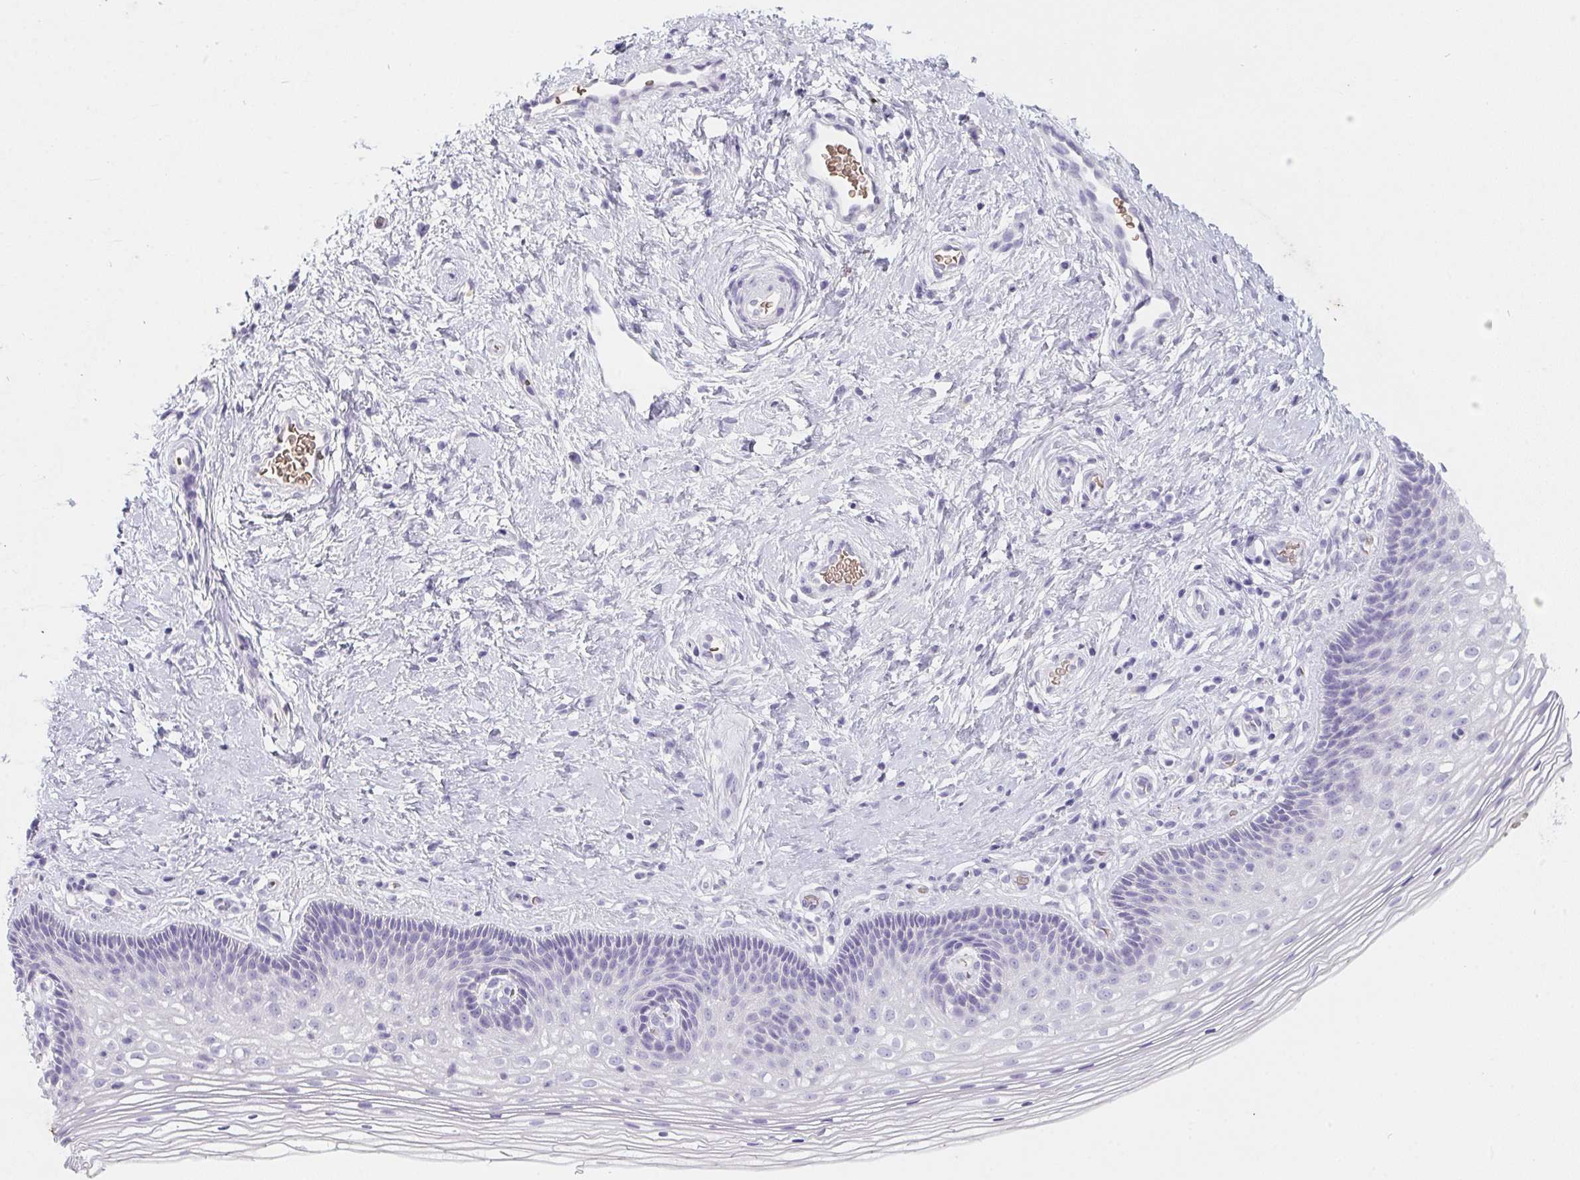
{"staining": {"intensity": "negative", "quantity": "none", "location": "none"}, "tissue": "cervix", "cell_type": "Glandular cells", "image_type": "normal", "snomed": [{"axis": "morphology", "description": "Normal tissue, NOS"}, {"axis": "topography", "description": "Cervix"}], "caption": "Cervix stained for a protein using IHC exhibits no staining glandular cells.", "gene": "DCD", "patient": {"sex": "female", "age": 34}}